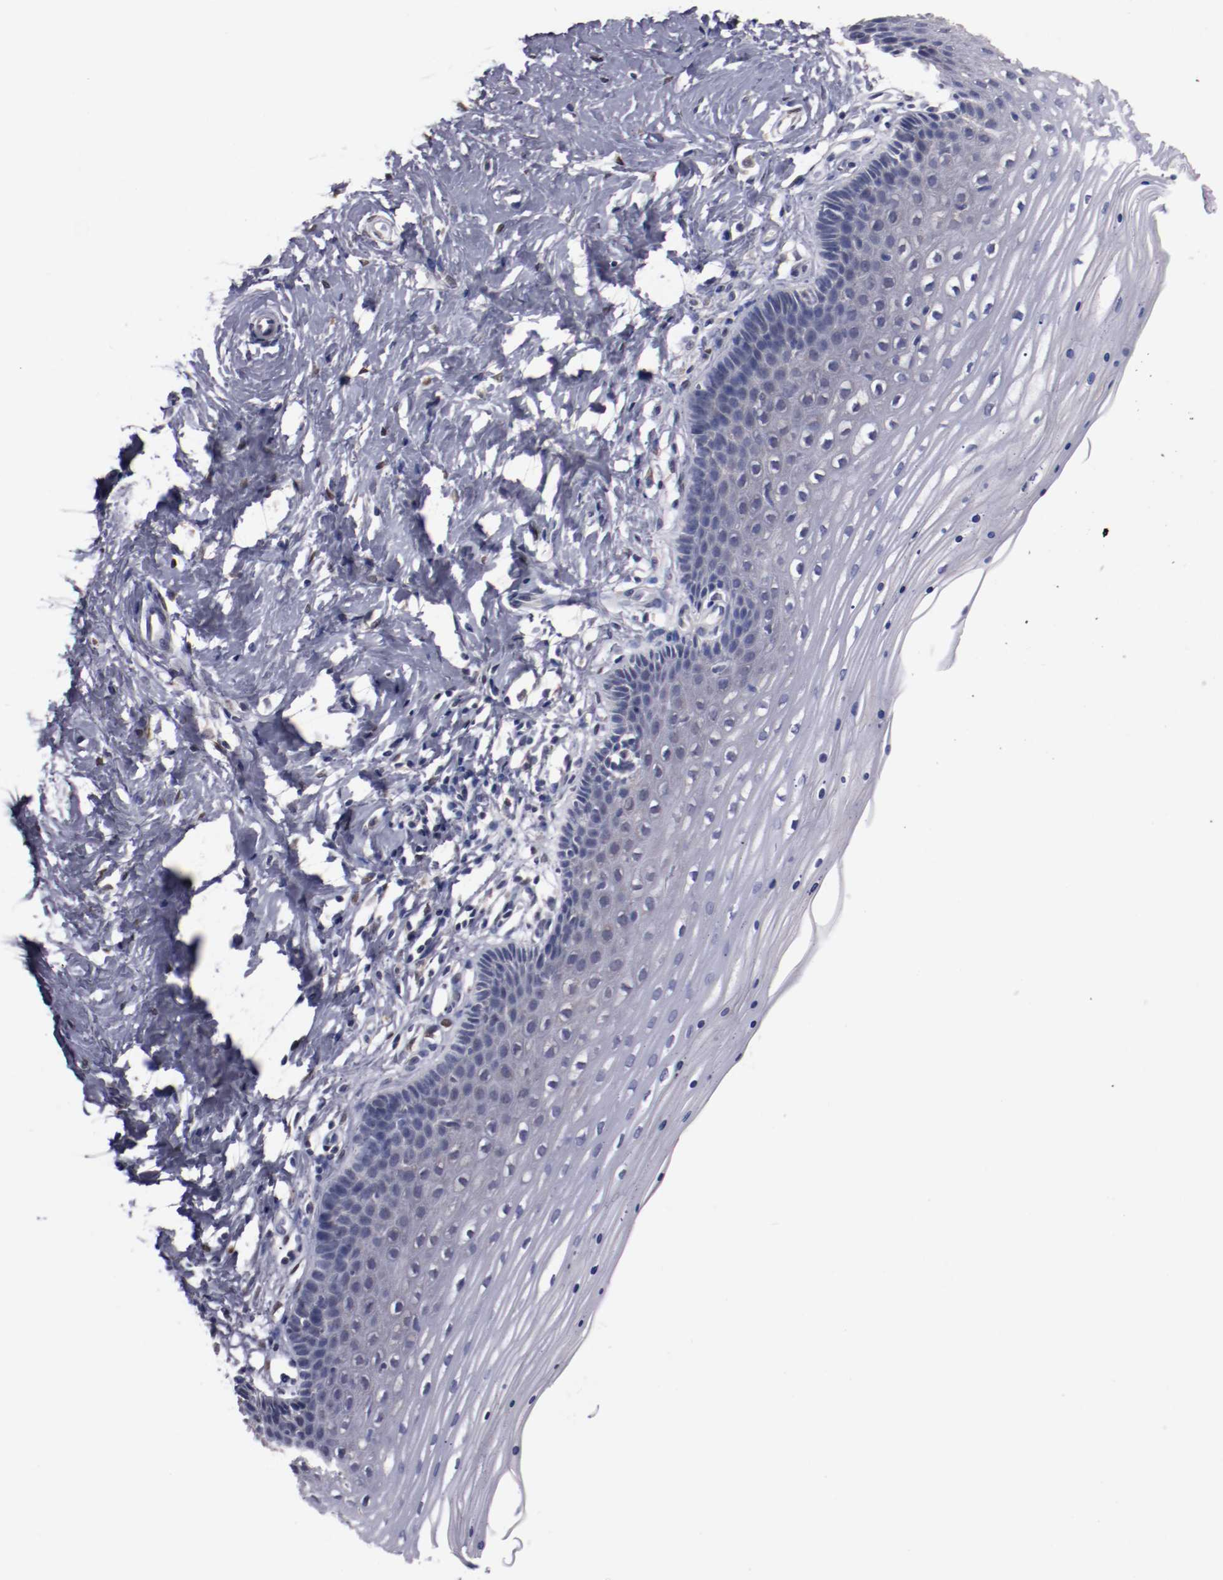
{"staining": {"intensity": "weak", "quantity": "<25%", "location": "cytoplasmic/membranous"}, "tissue": "cervix", "cell_type": "Glandular cells", "image_type": "normal", "snomed": [{"axis": "morphology", "description": "Normal tissue, NOS"}, {"axis": "topography", "description": "Cervix"}], "caption": "Glandular cells show no significant protein positivity in normal cervix.", "gene": "FAM81A", "patient": {"sex": "female", "age": 39}}